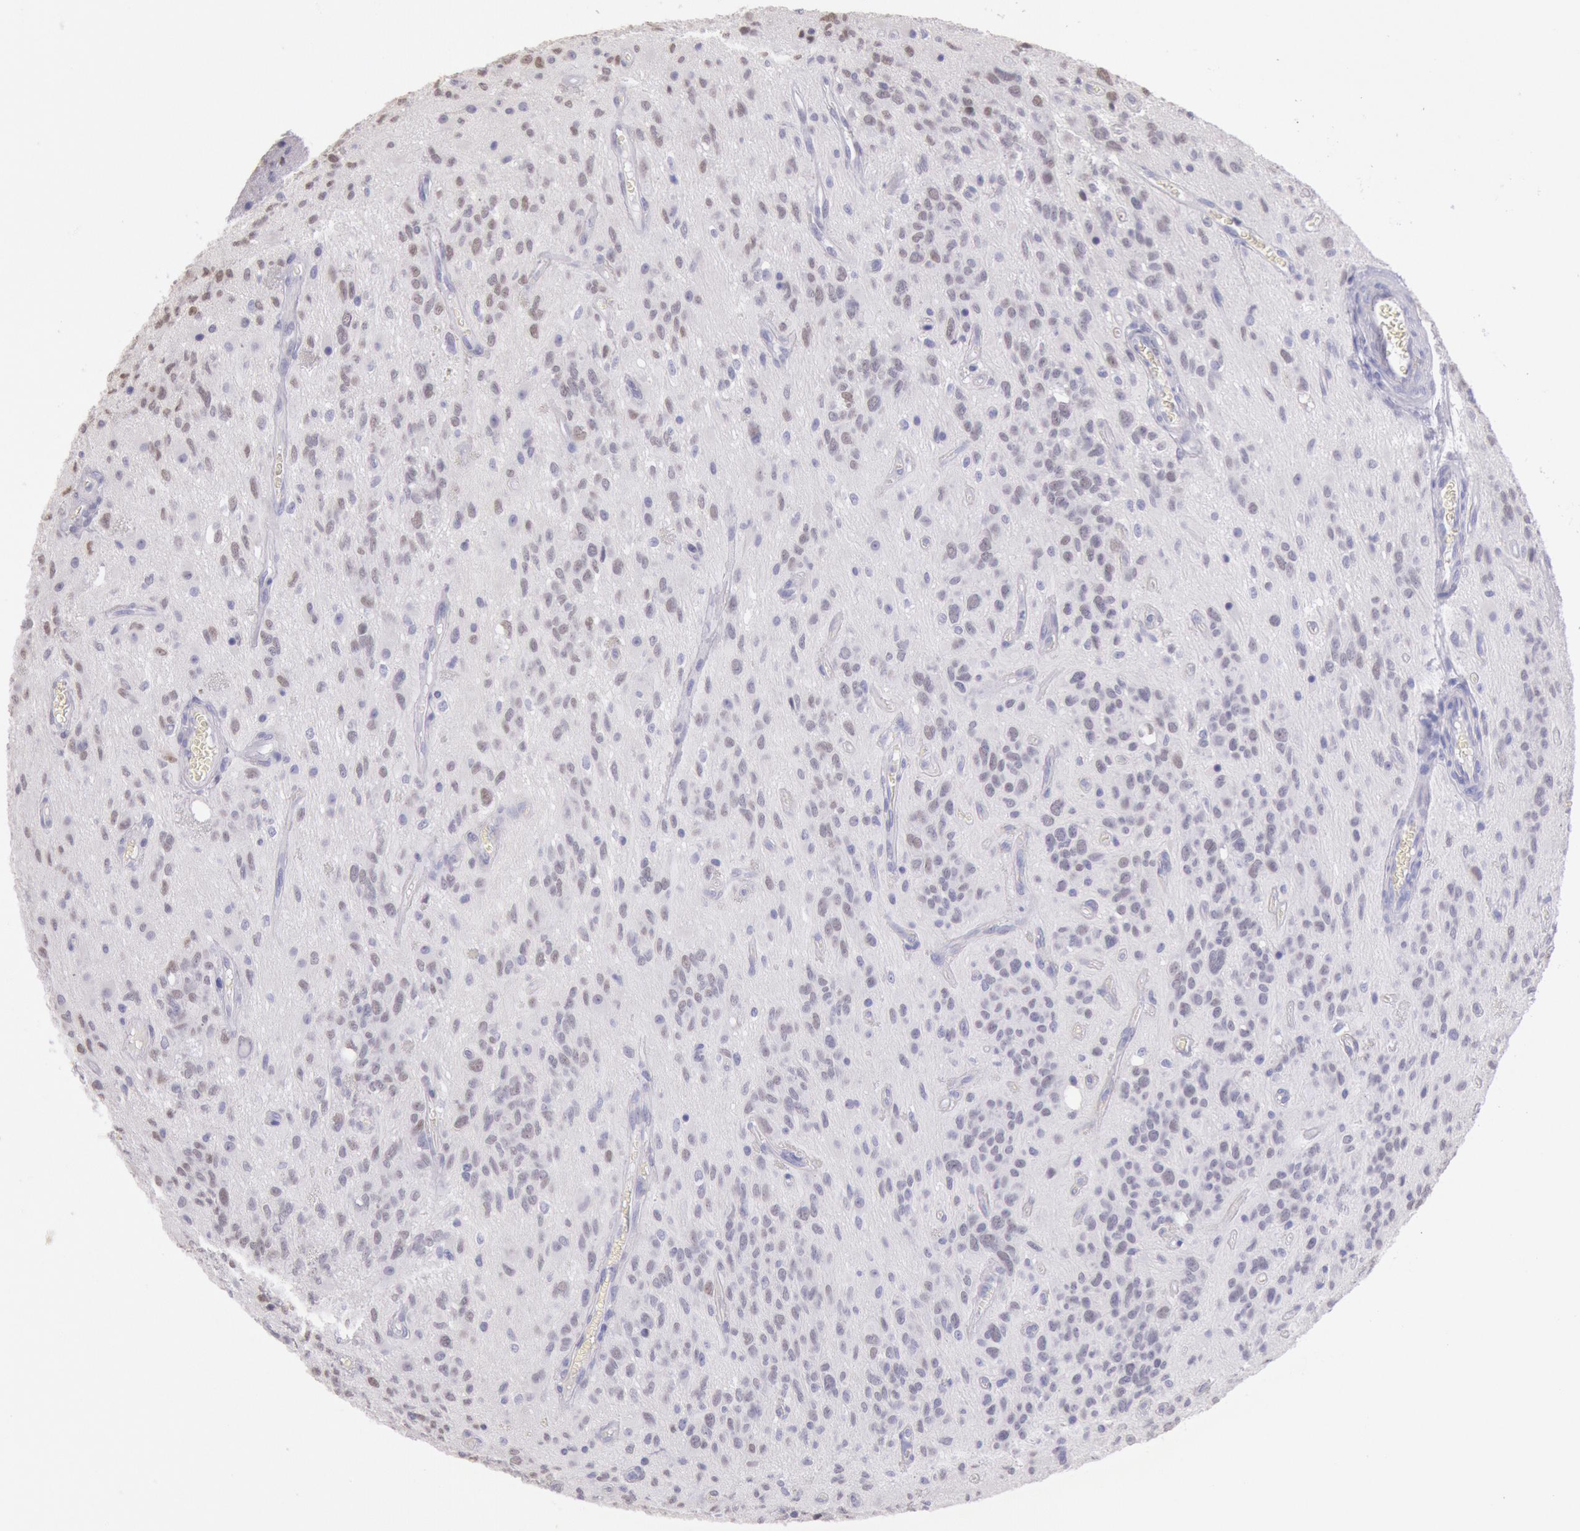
{"staining": {"intensity": "negative", "quantity": "none", "location": "none"}, "tissue": "glioma", "cell_type": "Tumor cells", "image_type": "cancer", "snomed": [{"axis": "morphology", "description": "Glioma, malignant, Low grade"}, {"axis": "topography", "description": "Brain"}], "caption": "This is an IHC image of human glioma. There is no expression in tumor cells.", "gene": "FRMD6", "patient": {"sex": "female", "age": 15}}